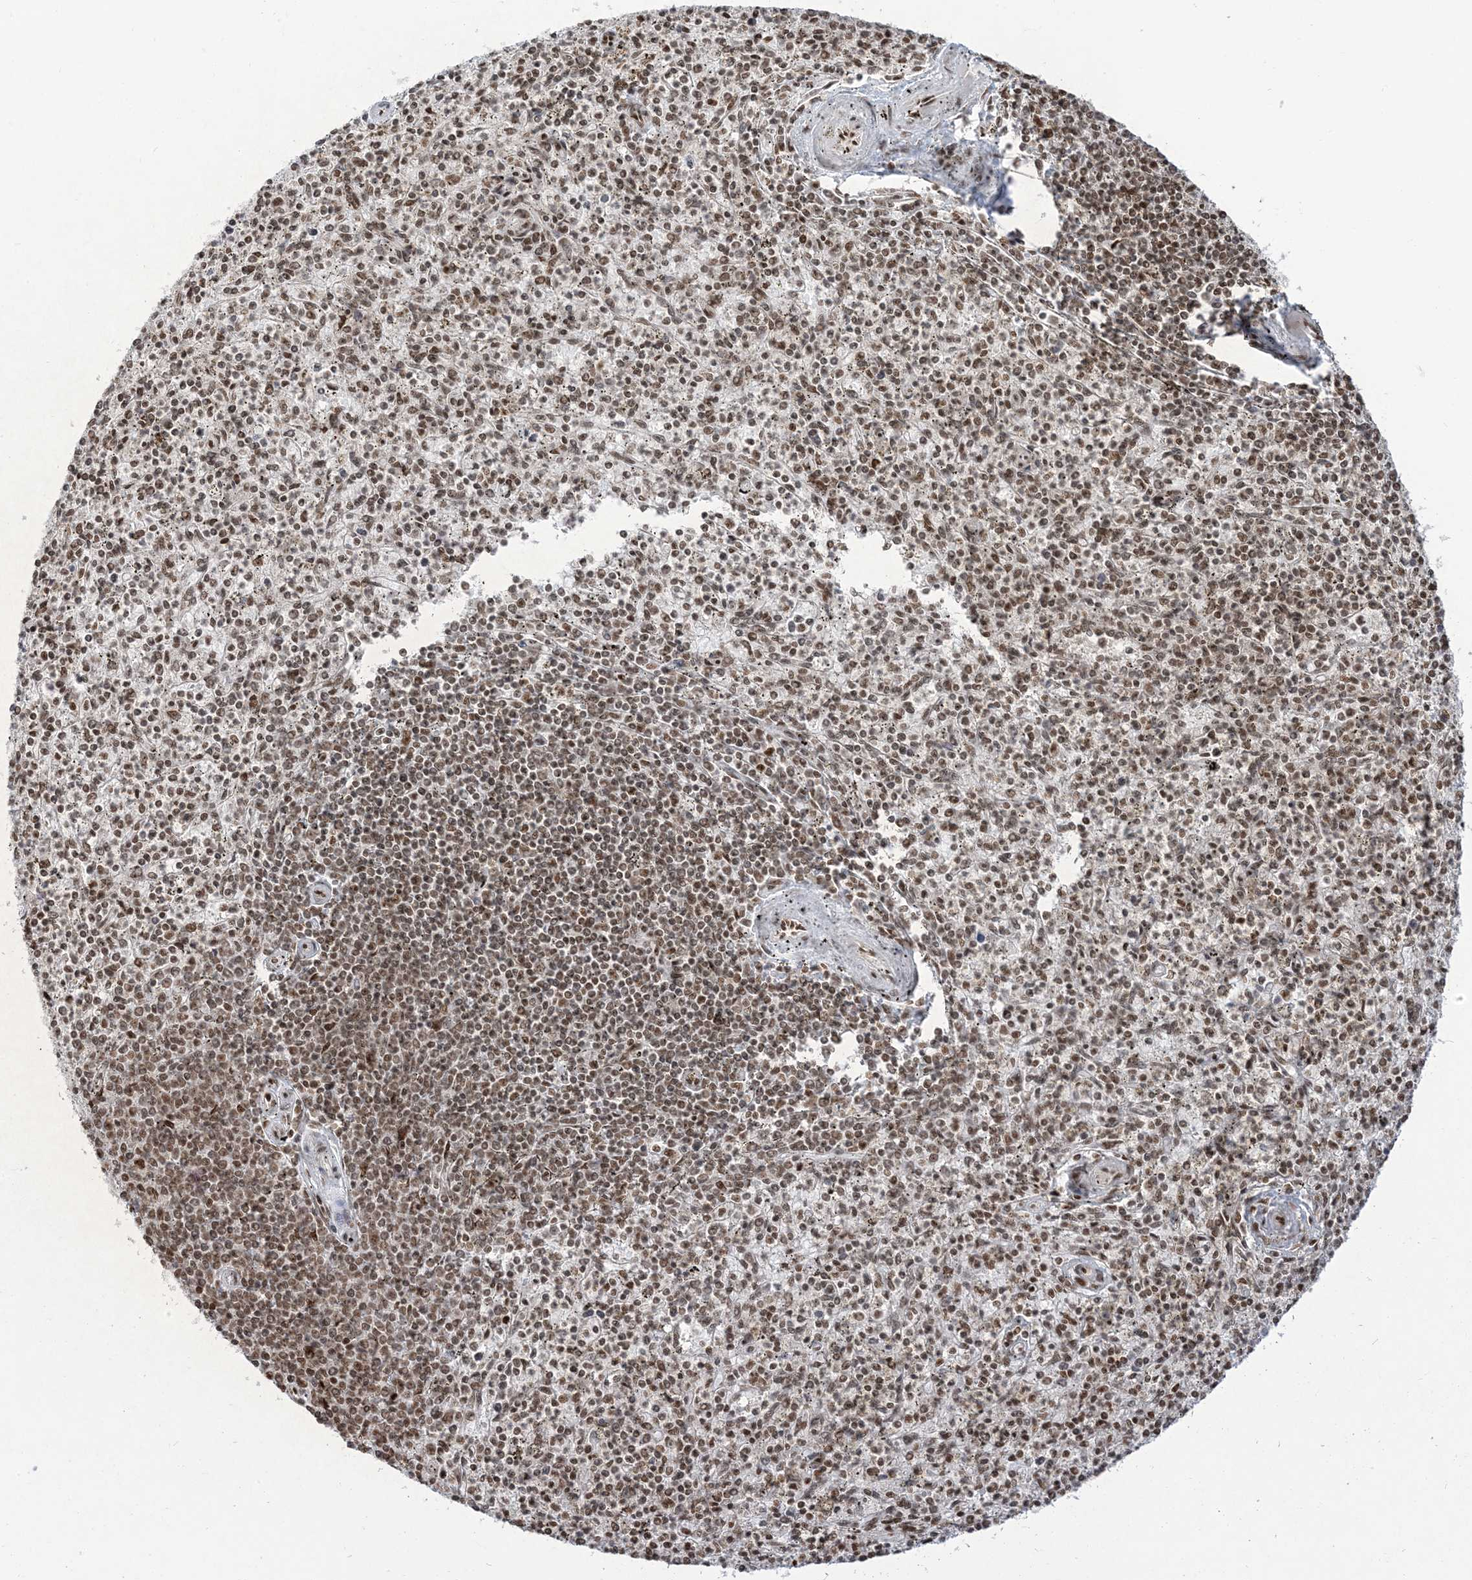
{"staining": {"intensity": "moderate", "quantity": "25%-75%", "location": "nuclear"}, "tissue": "spleen", "cell_type": "Cells in red pulp", "image_type": "normal", "snomed": [{"axis": "morphology", "description": "Normal tissue, NOS"}, {"axis": "topography", "description": "Spleen"}], "caption": "A micrograph showing moderate nuclear staining in approximately 25%-75% of cells in red pulp in unremarkable spleen, as visualized by brown immunohistochemical staining.", "gene": "ARGLU1", "patient": {"sex": "male", "age": 72}}